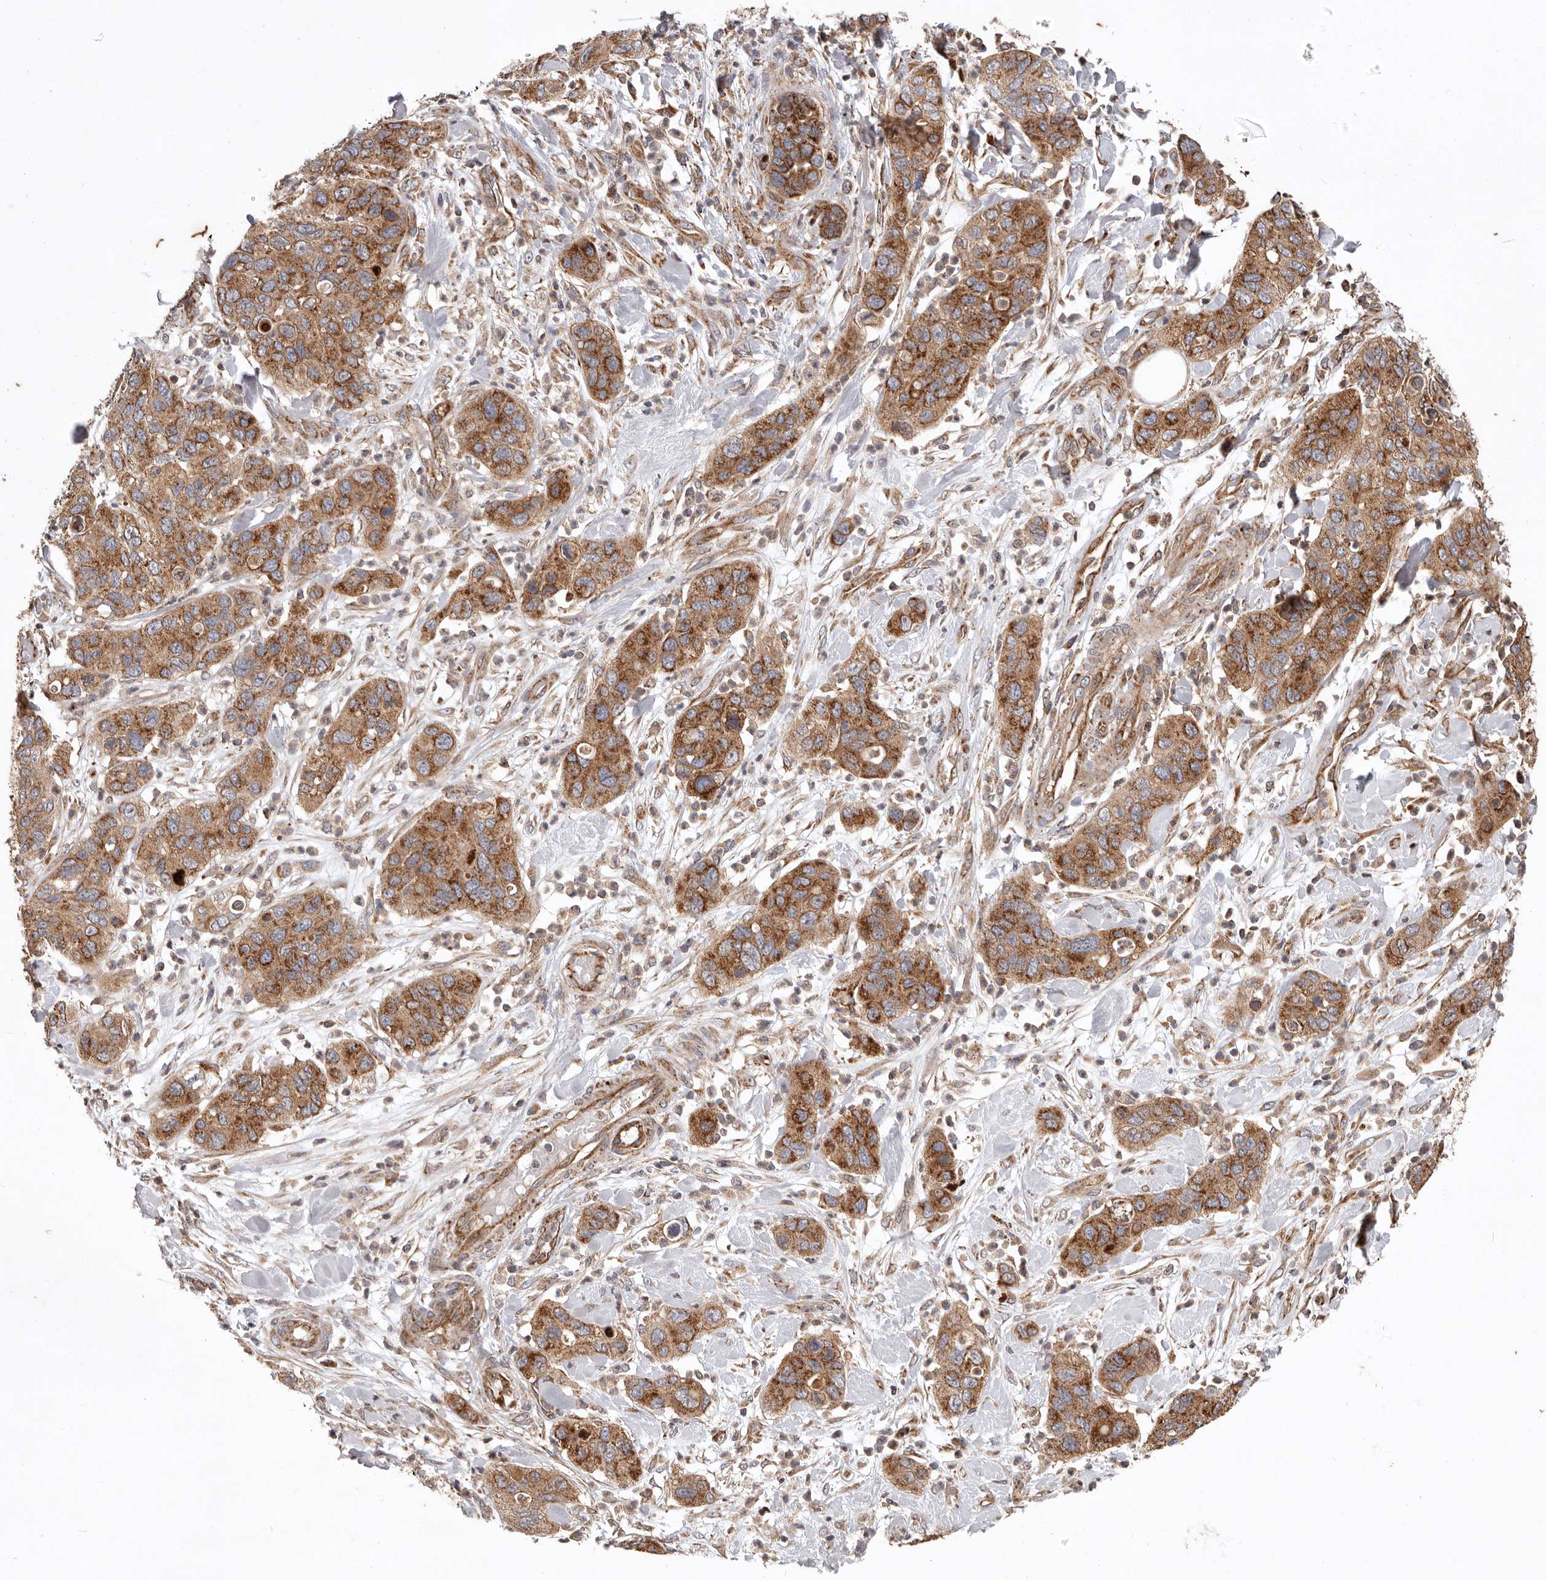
{"staining": {"intensity": "strong", "quantity": ">75%", "location": "cytoplasmic/membranous"}, "tissue": "pancreatic cancer", "cell_type": "Tumor cells", "image_type": "cancer", "snomed": [{"axis": "morphology", "description": "Adenocarcinoma, NOS"}, {"axis": "topography", "description": "Pancreas"}], "caption": "An image showing strong cytoplasmic/membranous expression in approximately >75% of tumor cells in pancreatic cancer, as visualized by brown immunohistochemical staining.", "gene": "MRPS10", "patient": {"sex": "female", "age": 71}}